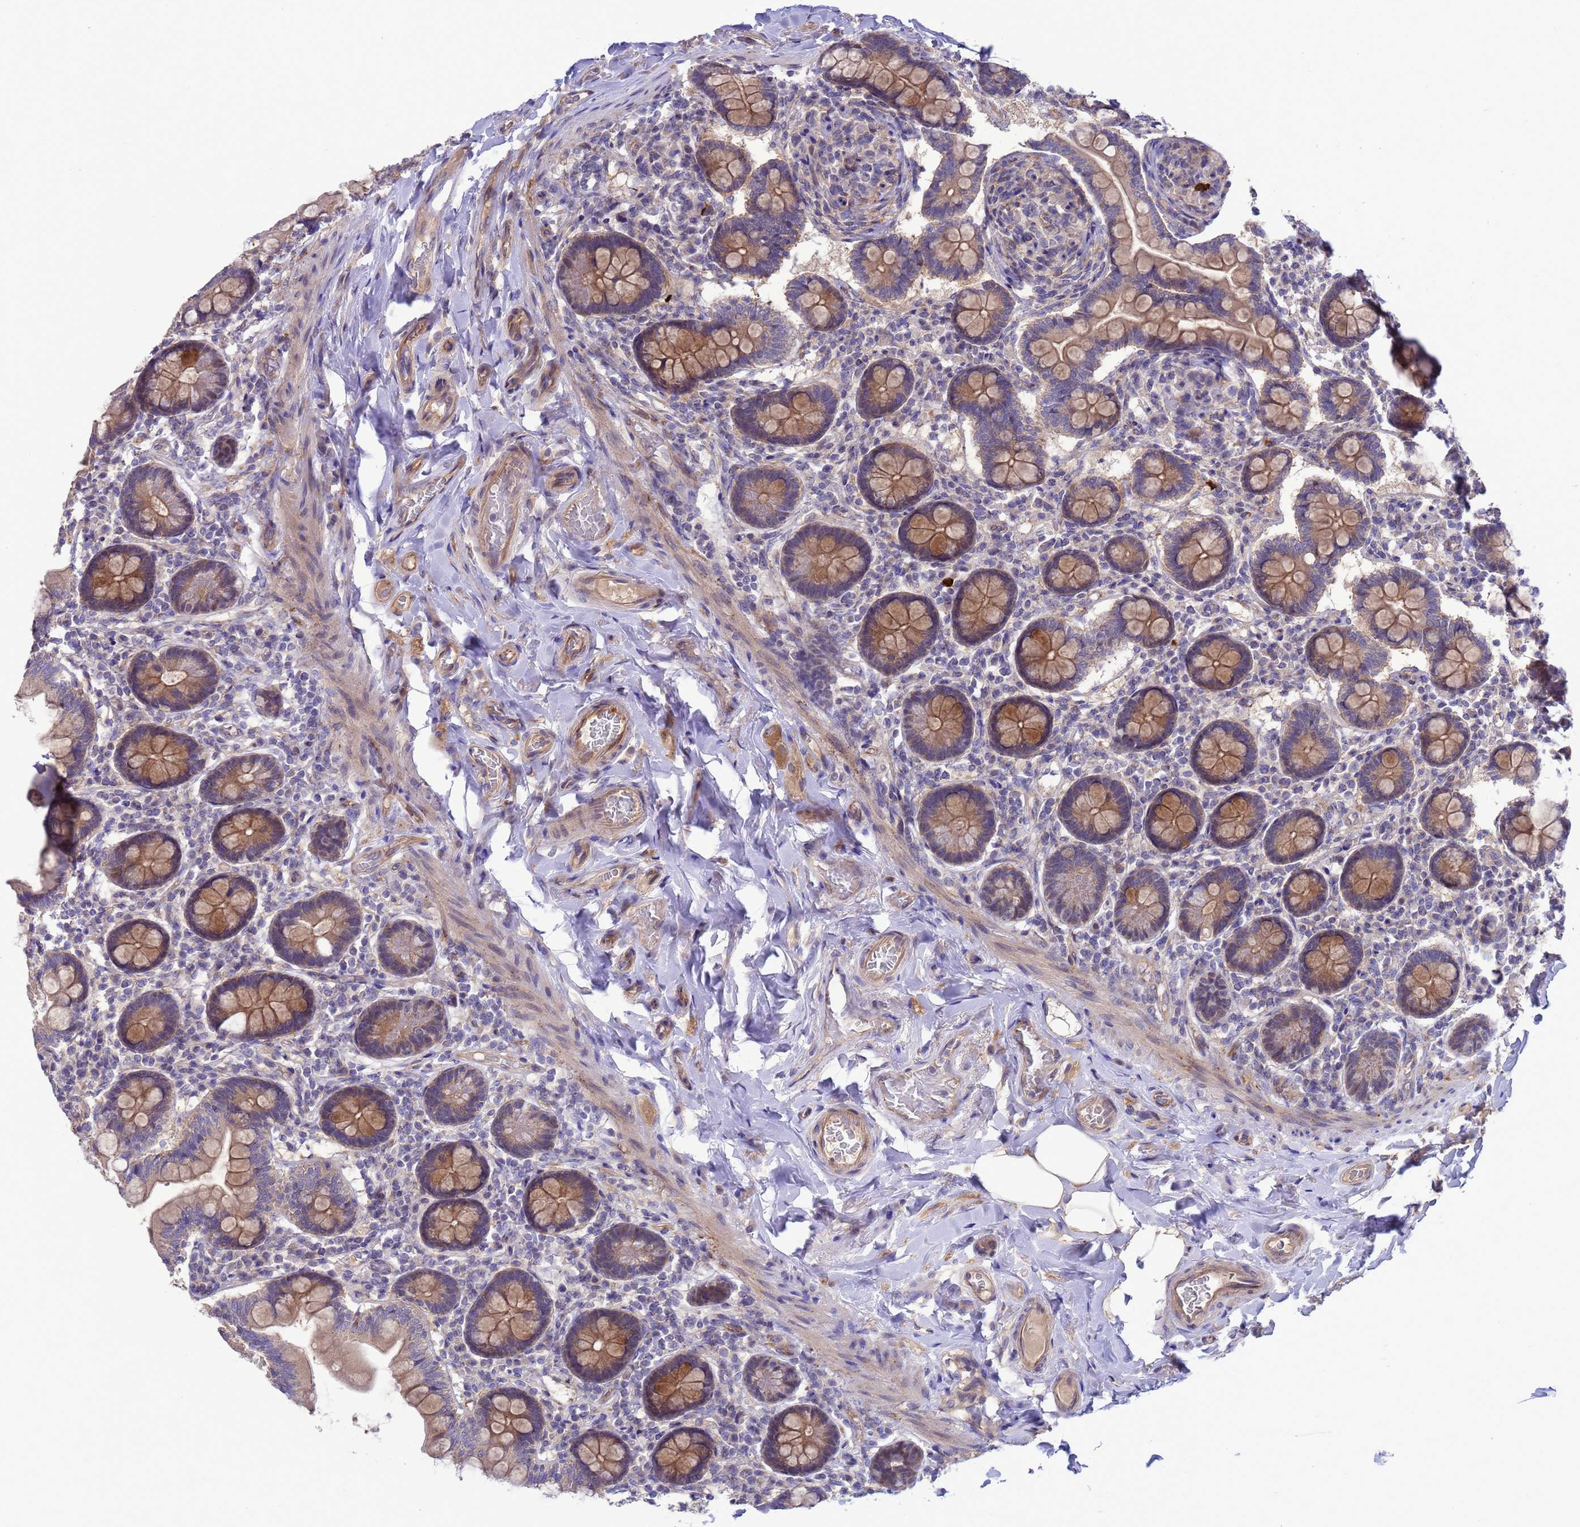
{"staining": {"intensity": "moderate", "quantity": ">75%", "location": "cytoplasmic/membranous"}, "tissue": "small intestine", "cell_type": "Glandular cells", "image_type": "normal", "snomed": [{"axis": "morphology", "description": "Normal tissue, NOS"}, {"axis": "topography", "description": "Small intestine"}], "caption": "Immunohistochemical staining of unremarkable small intestine demonstrates >75% levels of moderate cytoplasmic/membranous protein expression in approximately >75% of glandular cells.", "gene": "GJA10", "patient": {"sex": "female", "age": 64}}